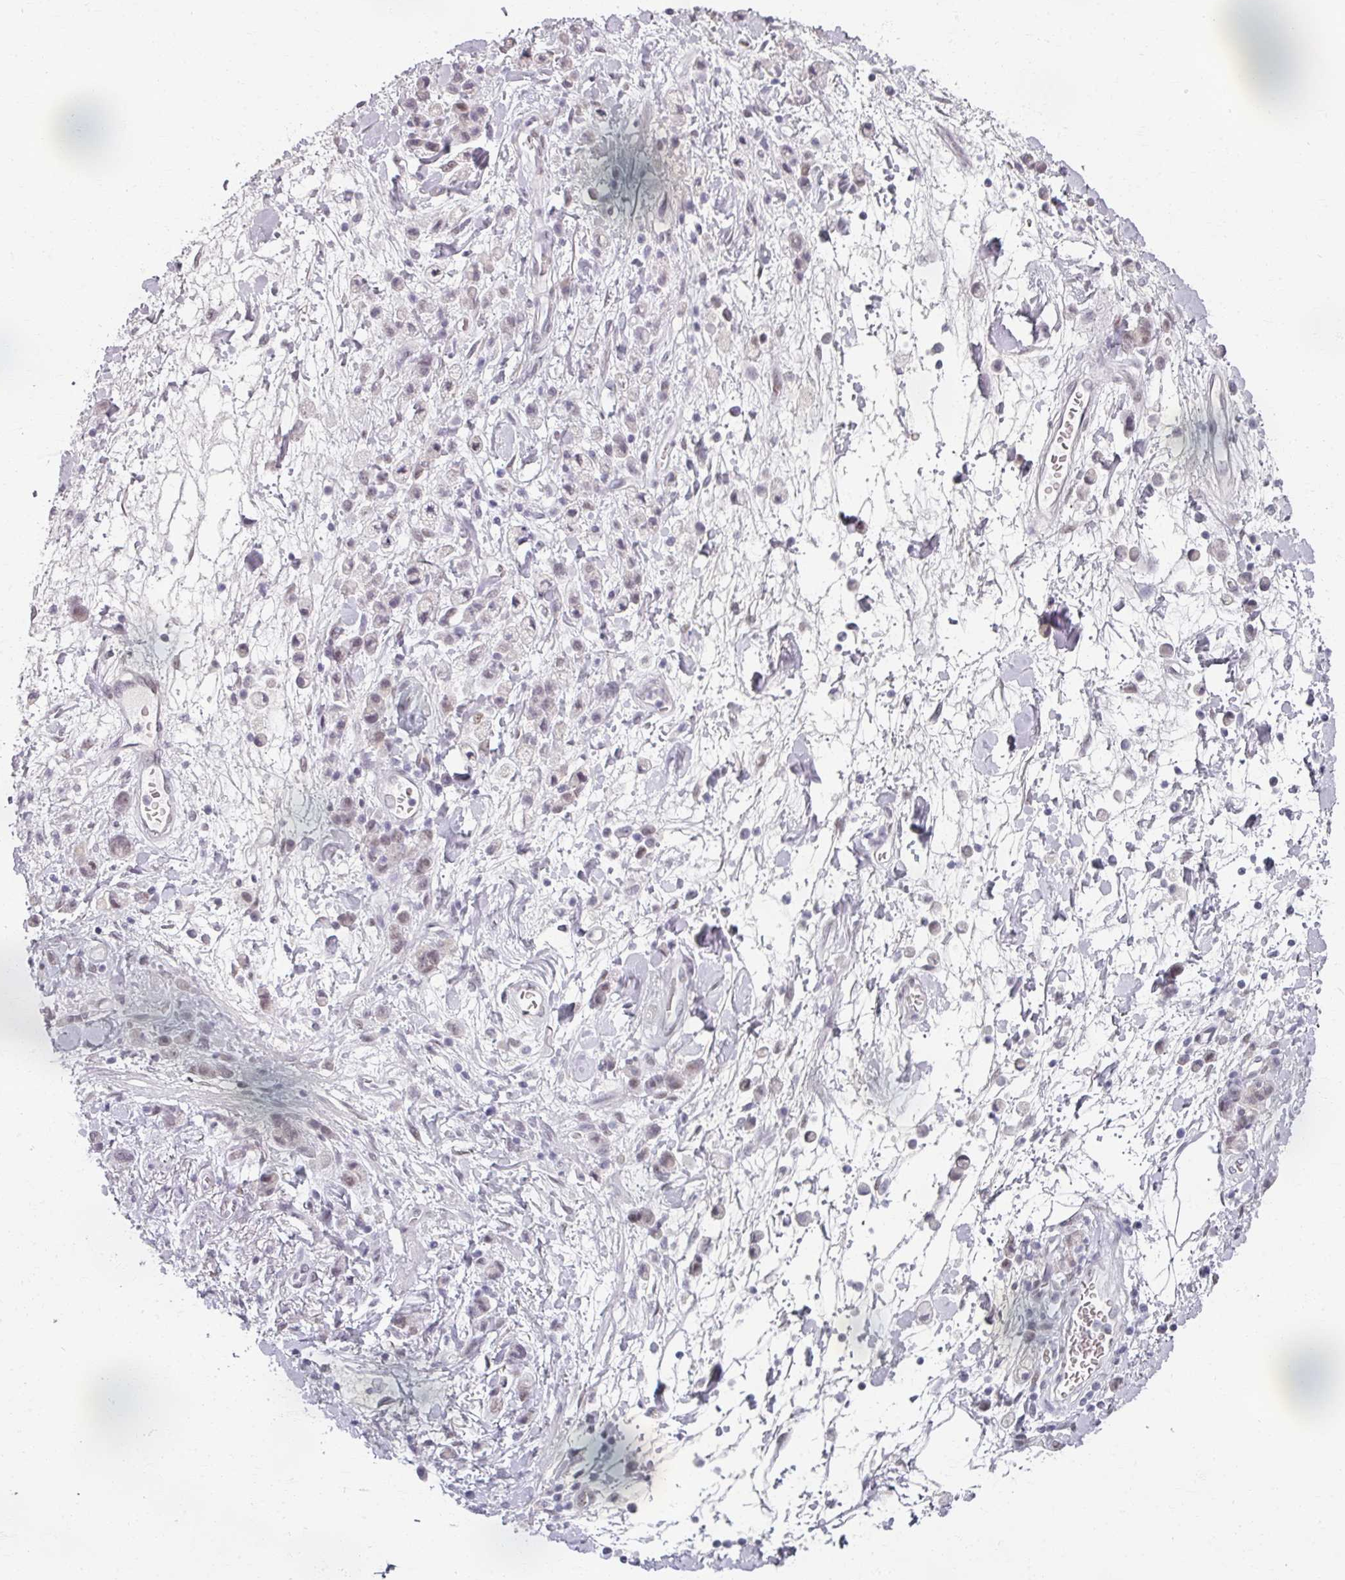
{"staining": {"intensity": "weak", "quantity": "<25%", "location": "nuclear"}, "tissue": "stomach cancer", "cell_type": "Tumor cells", "image_type": "cancer", "snomed": [{"axis": "morphology", "description": "Adenocarcinoma, NOS"}, {"axis": "topography", "description": "Stomach"}], "caption": "Tumor cells show no significant expression in stomach adenocarcinoma.", "gene": "RIPOR3", "patient": {"sex": "male", "age": 77}}